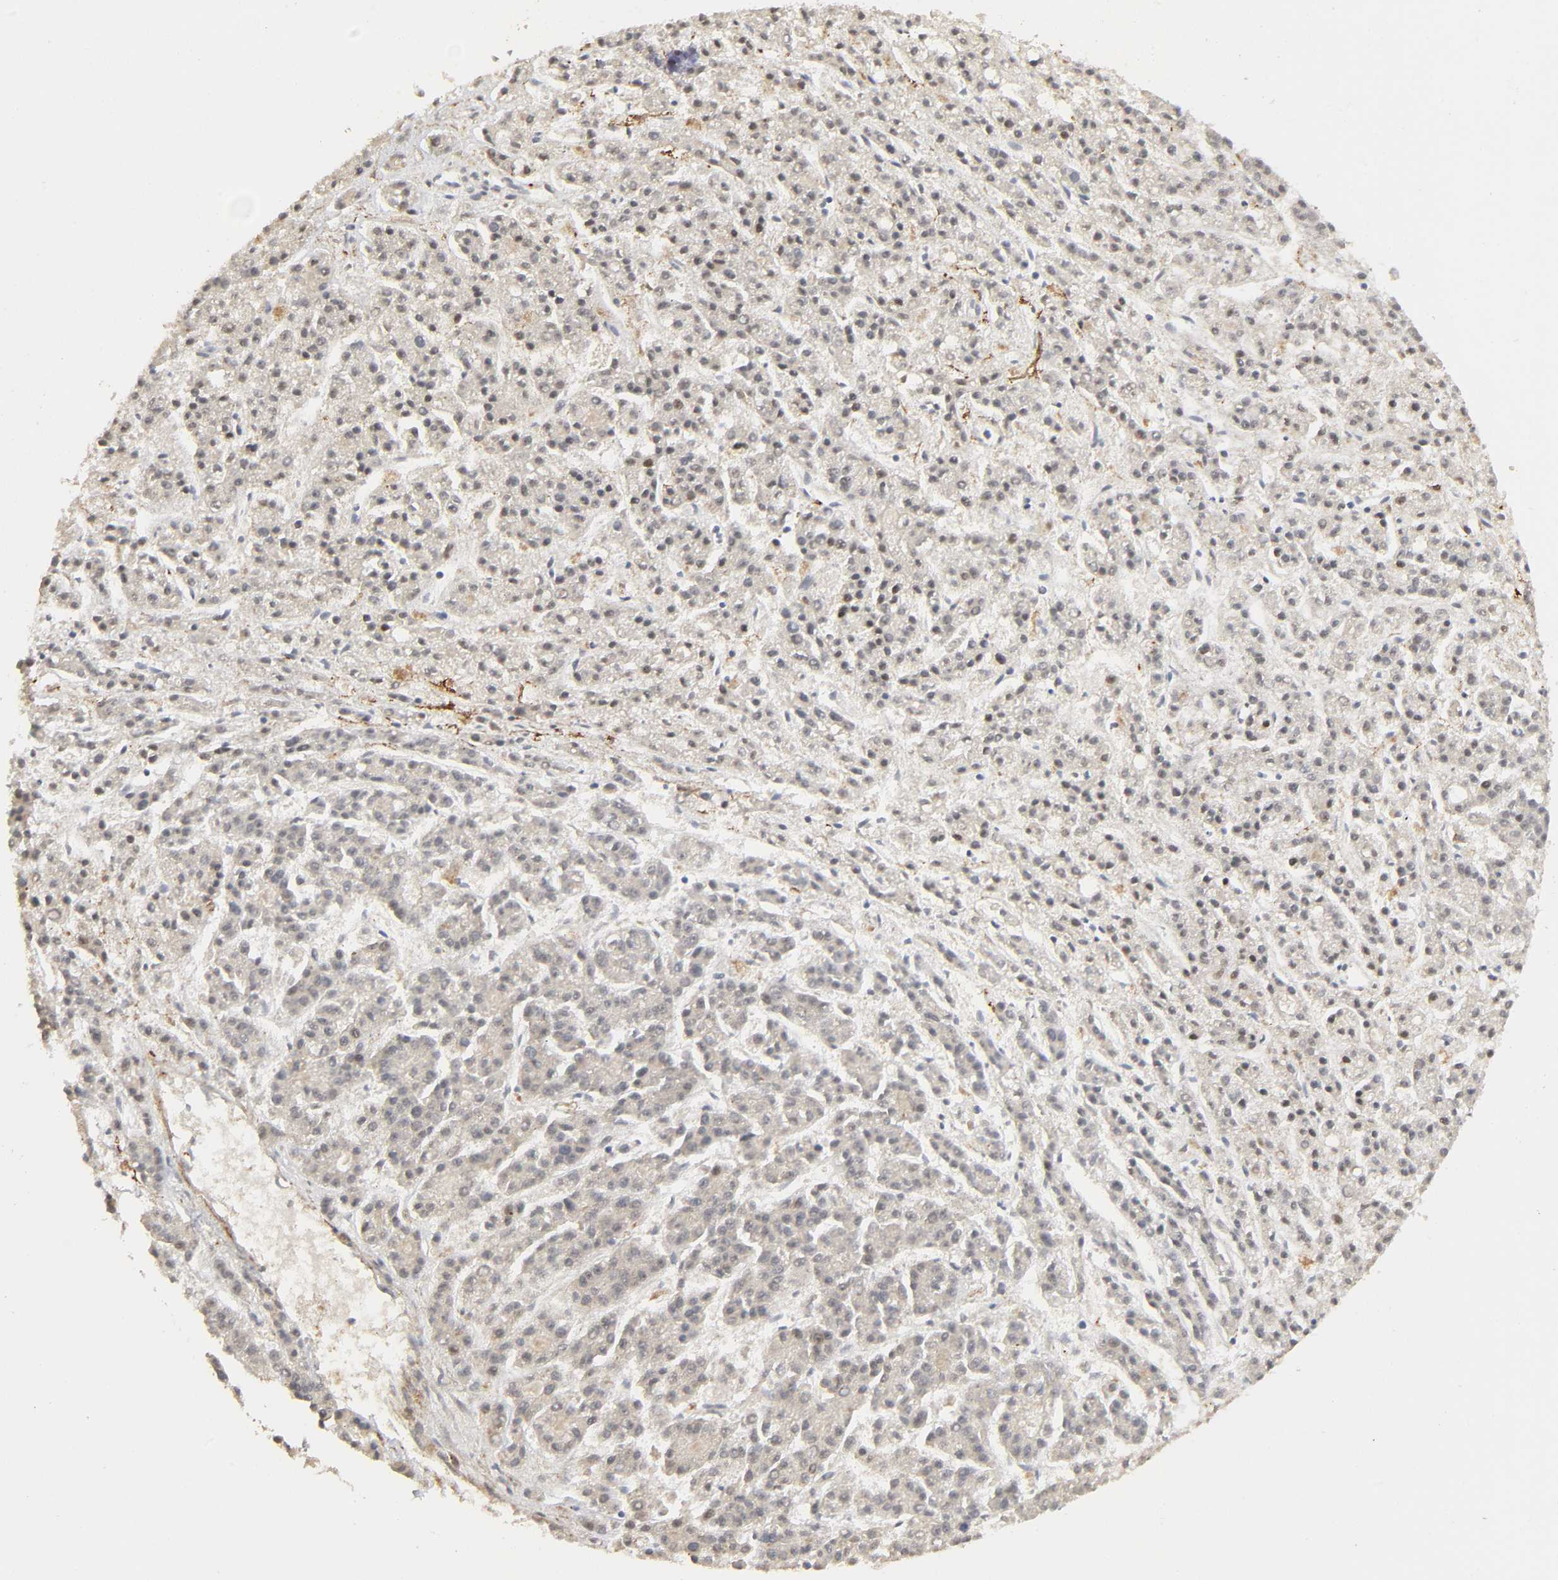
{"staining": {"intensity": "weak", "quantity": "<25%", "location": "nuclear"}, "tissue": "liver cancer", "cell_type": "Tumor cells", "image_type": "cancer", "snomed": [{"axis": "morphology", "description": "Carcinoma, Hepatocellular, NOS"}, {"axis": "topography", "description": "Liver"}], "caption": "Photomicrograph shows no significant protein expression in tumor cells of liver hepatocellular carcinoma.", "gene": "ZKSCAN8", "patient": {"sex": "male", "age": 70}}